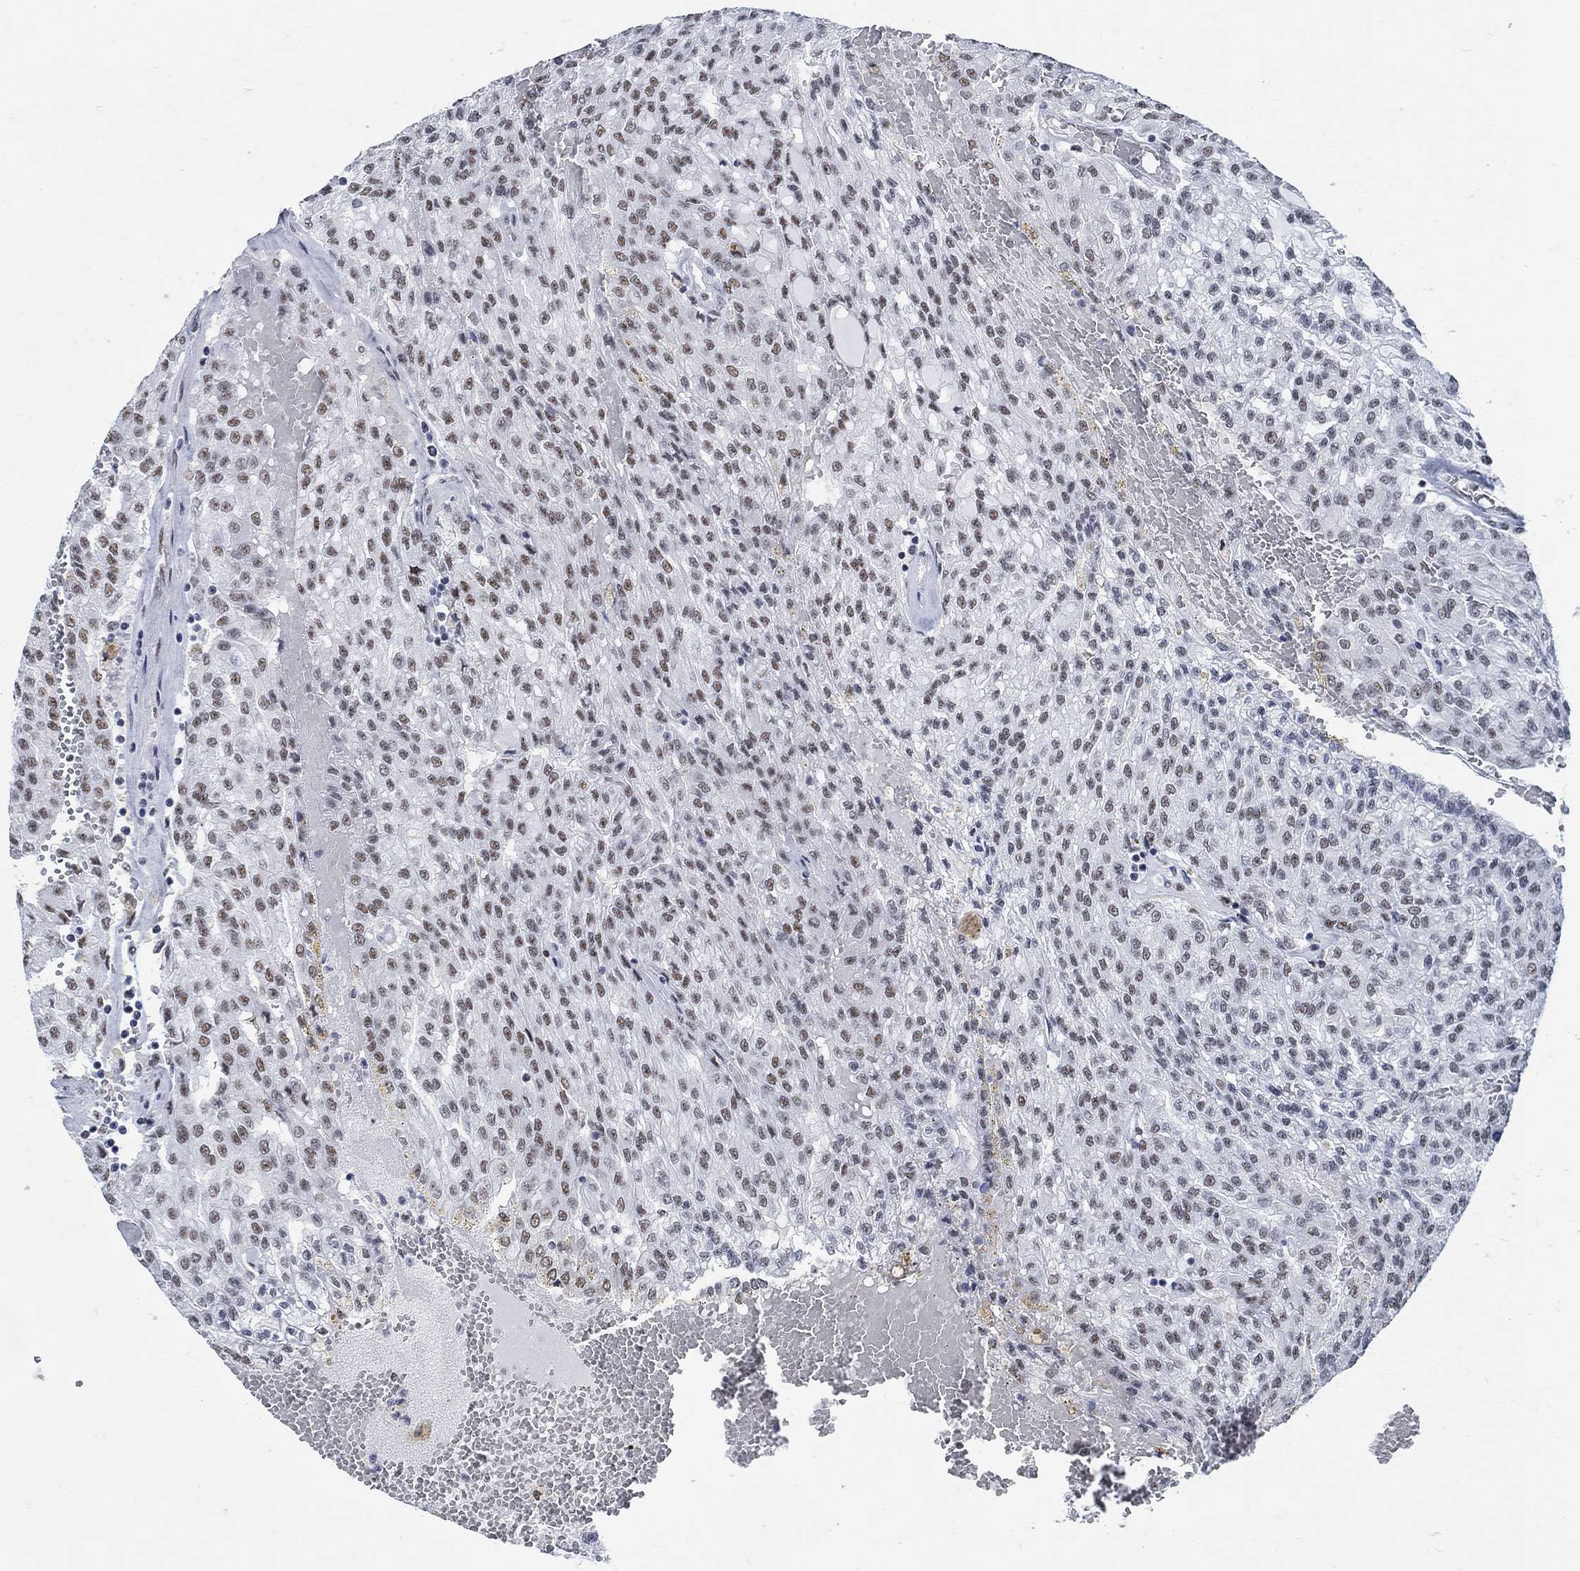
{"staining": {"intensity": "moderate", "quantity": "<25%", "location": "nuclear"}, "tissue": "renal cancer", "cell_type": "Tumor cells", "image_type": "cancer", "snomed": [{"axis": "morphology", "description": "Adenocarcinoma, NOS"}, {"axis": "topography", "description": "Kidney"}], "caption": "A high-resolution photomicrograph shows immunohistochemistry (IHC) staining of adenocarcinoma (renal), which exhibits moderate nuclear positivity in approximately <25% of tumor cells. The protein is shown in brown color, while the nuclei are stained blue.", "gene": "DLK1", "patient": {"sex": "male", "age": 63}}